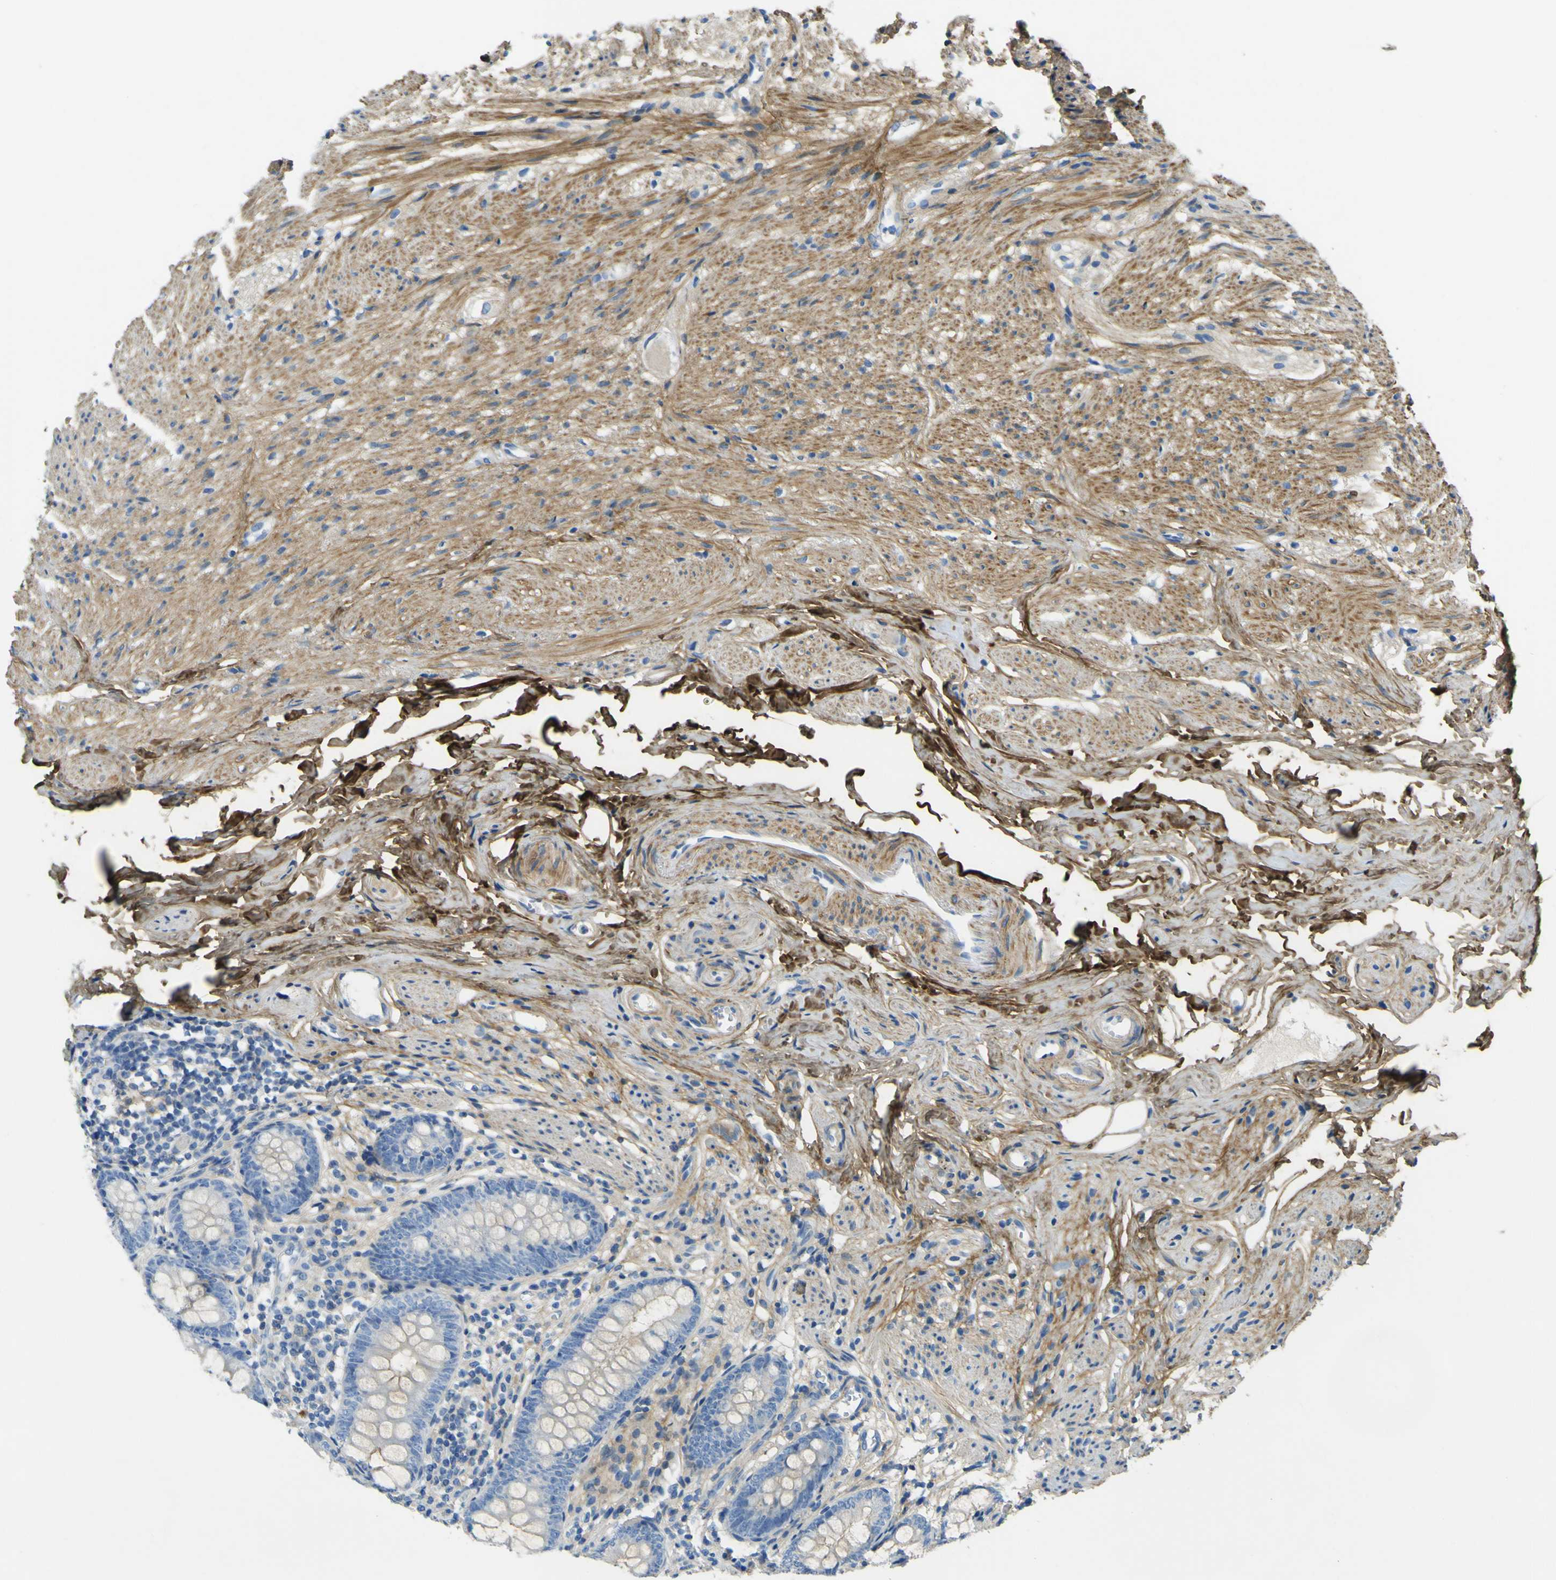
{"staining": {"intensity": "moderate", "quantity": "25%-75%", "location": "cytoplasmic/membranous"}, "tissue": "appendix", "cell_type": "Glandular cells", "image_type": "normal", "snomed": [{"axis": "morphology", "description": "Normal tissue, NOS"}, {"axis": "topography", "description": "Appendix"}], "caption": "This photomicrograph demonstrates immunohistochemistry staining of normal appendix, with medium moderate cytoplasmic/membranous expression in approximately 25%-75% of glandular cells.", "gene": "OGN", "patient": {"sex": "female", "age": 77}}